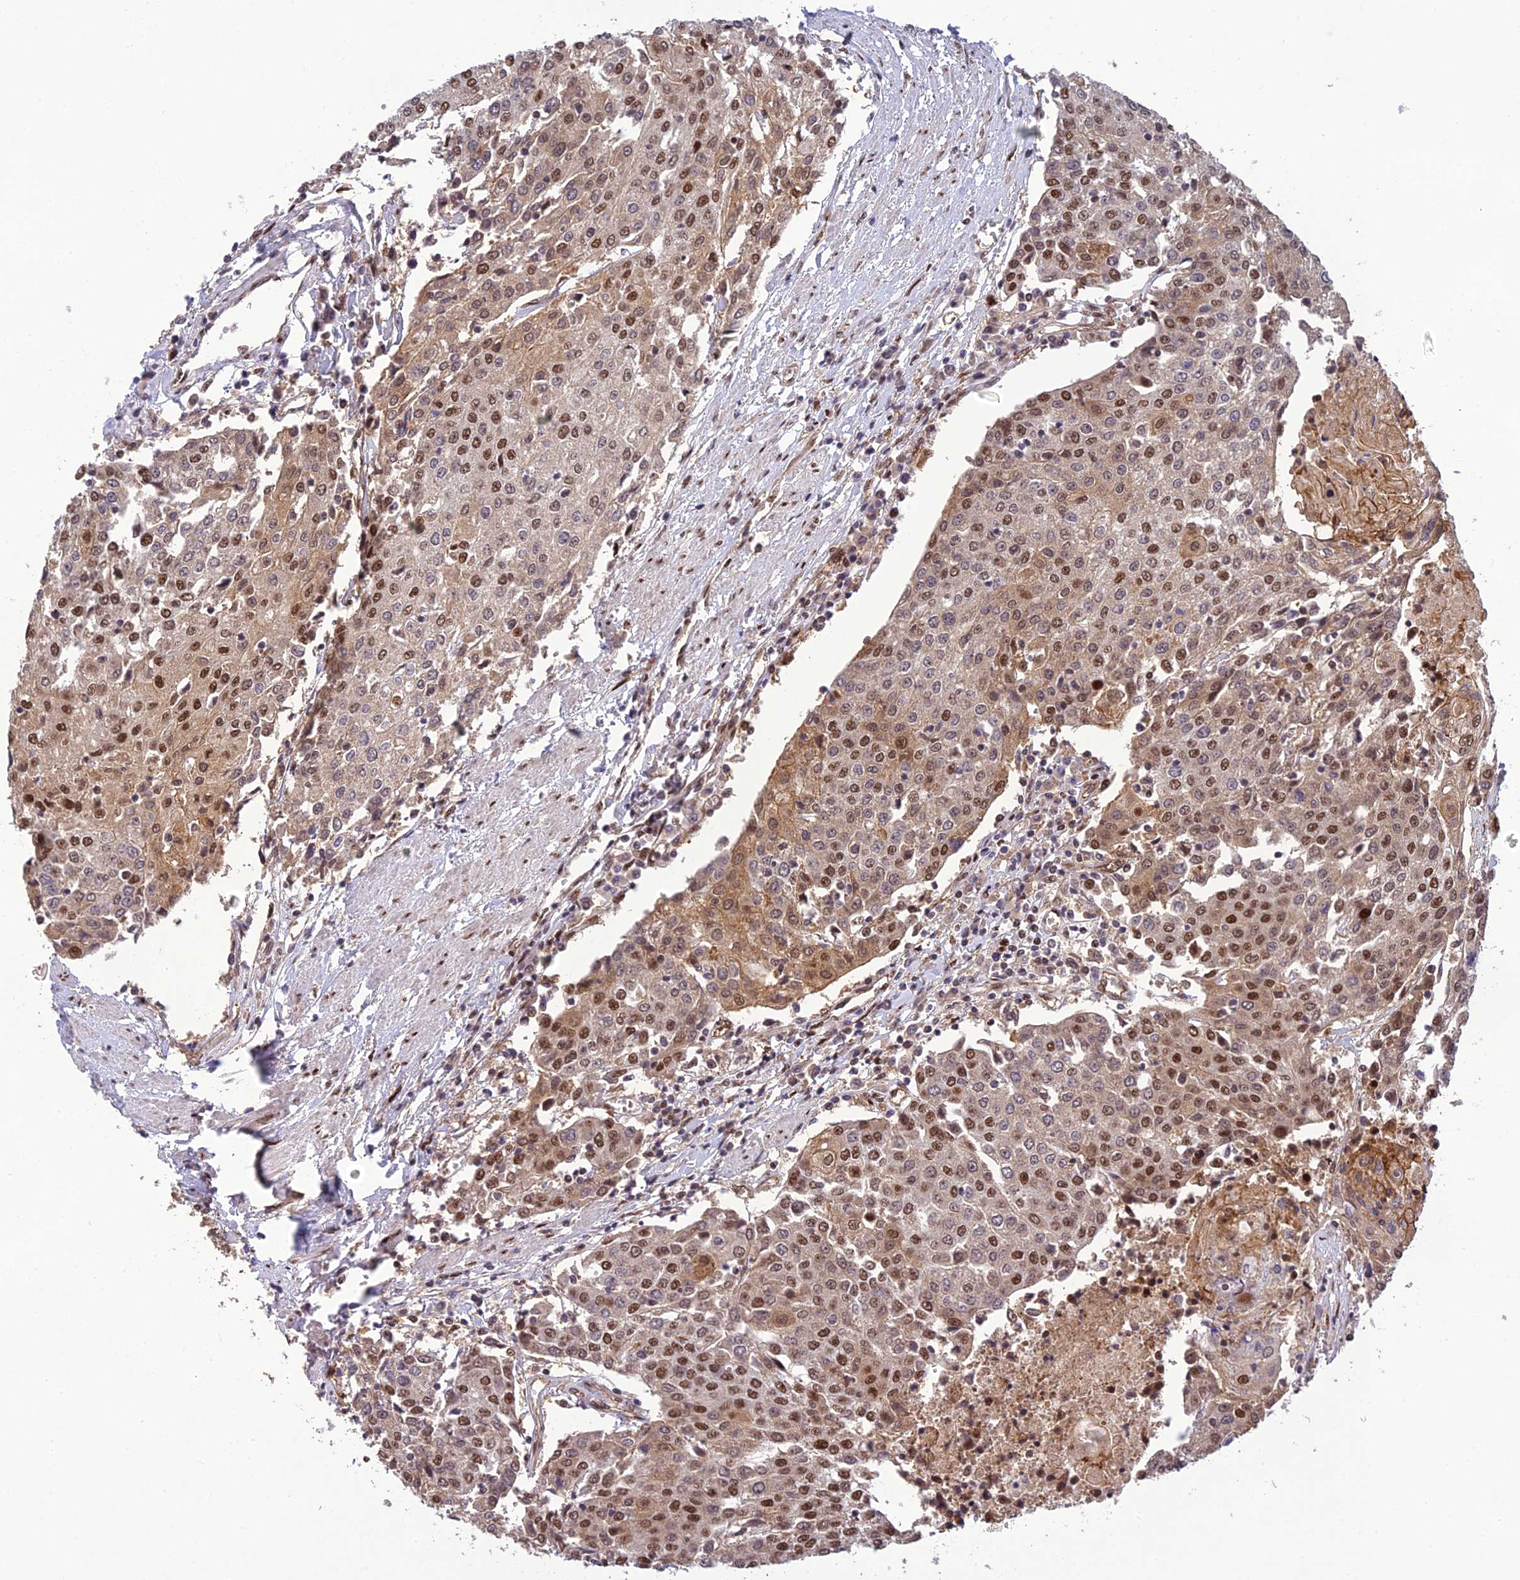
{"staining": {"intensity": "moderate", "quantity": ">75%", "location": "cytoplasmic/membranous,nuclear"}, "tissue": "urothelial cancer", "cell_type": "Tumor cells", "image_type": "cancer", "snomed": [{"axis": "morphology", "description": "Urothelial carcinoma, High grade"}, {"axis": "topography", "description": "Urinary bladder"}], "caption": "About >75% of tumor cells in human urothelial cancer exhibit moderate cytoplasmic/membranous and nuclear protein positivity as visualized by brown immunohistochemical staining.", "gene": "RANBP3", "patient": {"sex": "female", "age": 85}}